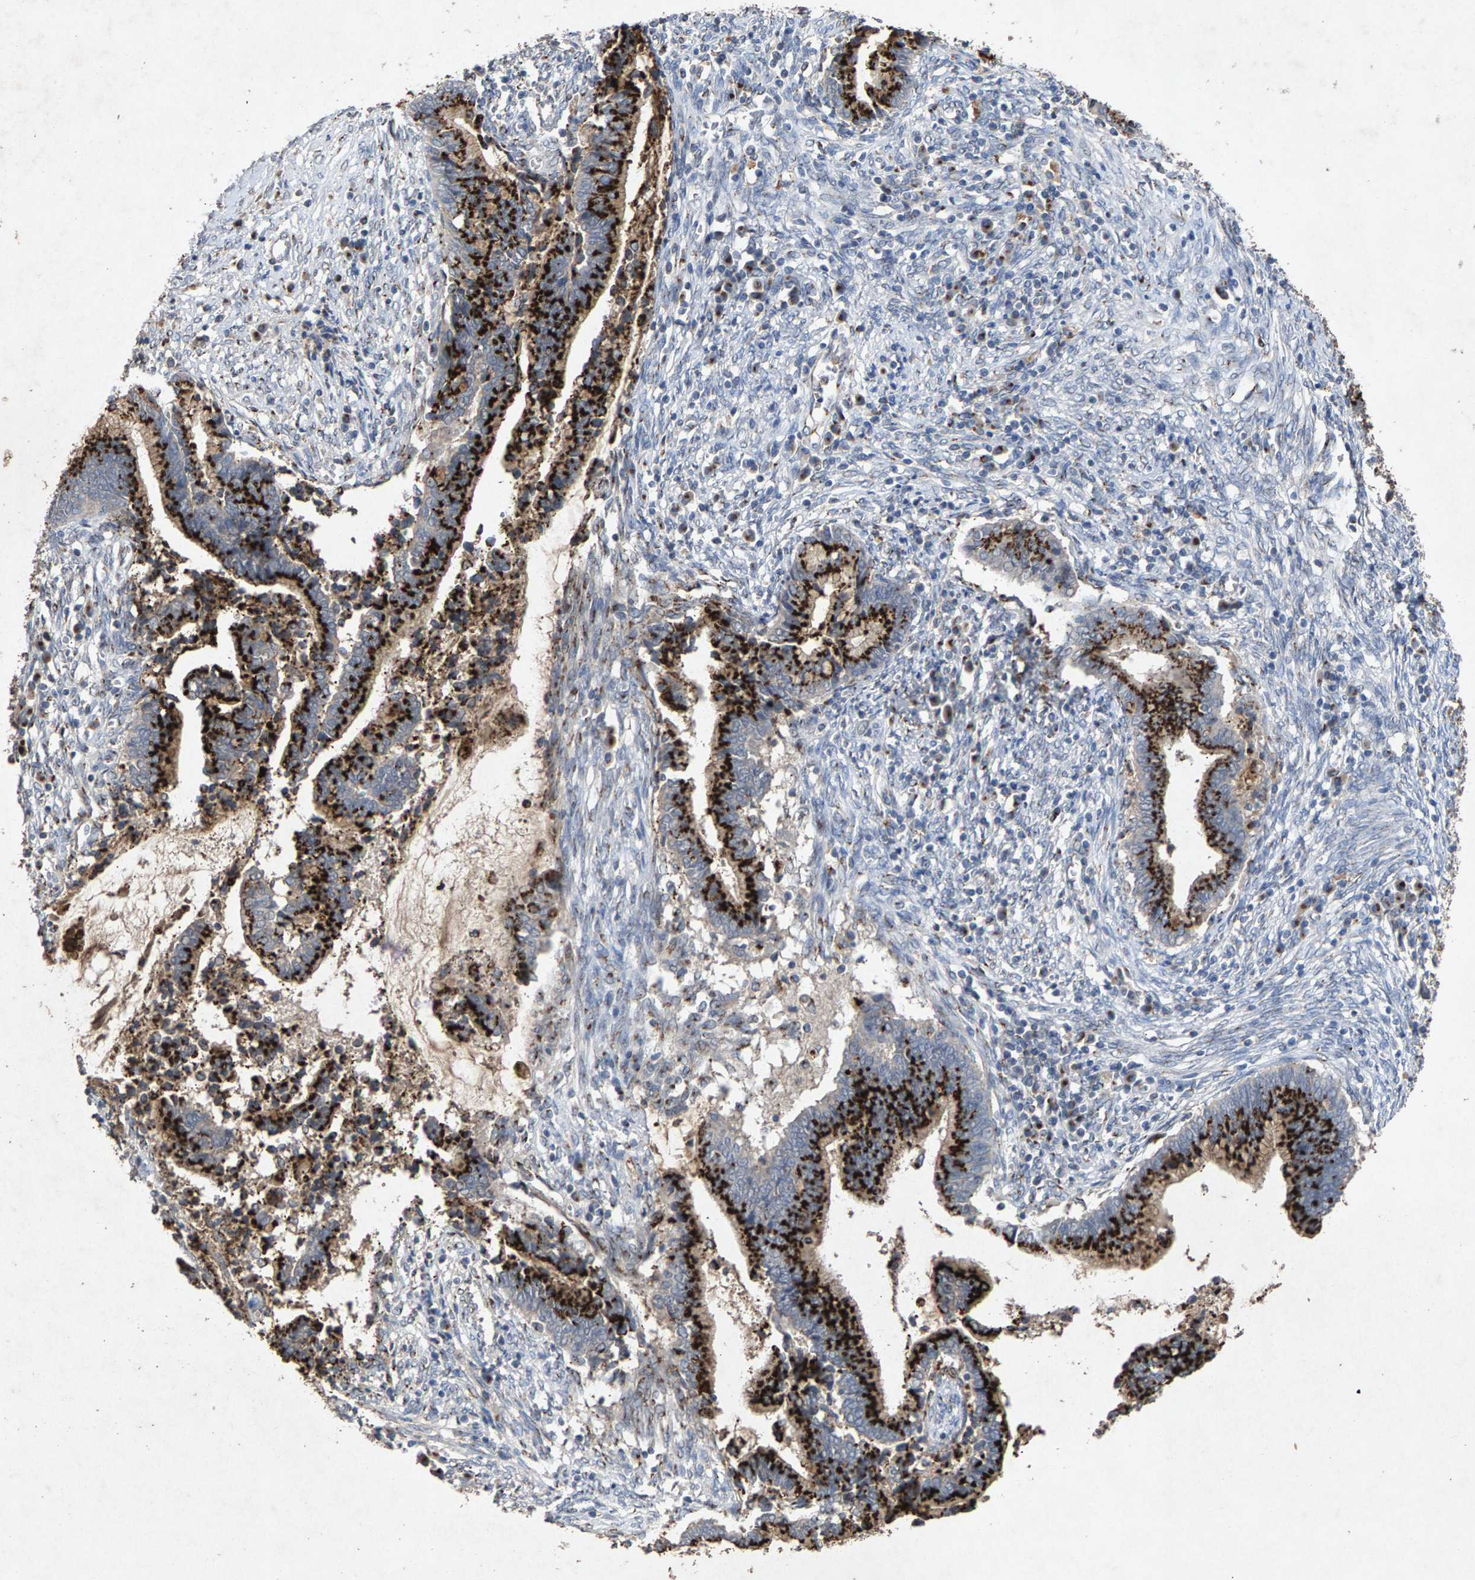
{"staining": {"intensity": "strong", "quantity": ">75%", "location": "cytoplasmic/membranous"}, "tissue": "cervical cancer", "cell_type": "Tumor cells", "image_type": "cancer", "snomed": [{"axis": "morphology", "description": "Adenocarcinoma, NOS"}, {"axis": "topography", "description": "Cervix"}], "caption": "IHC staining of adenocarcinoma (cervical), which demonstrates high levels of strong cytoplasmic/membranous positivity in approximately >75% of tumor cells indicating strong cytoplasmic/membranous protein expression. The staining was performed using DAB (3,3'-diaminobenzidine) (brown) for protein detection and nuclei were counterstained in hematoxylin (blue).", "gene": "MAN2A1", "patient": {"sex": "female", "age": 44}}